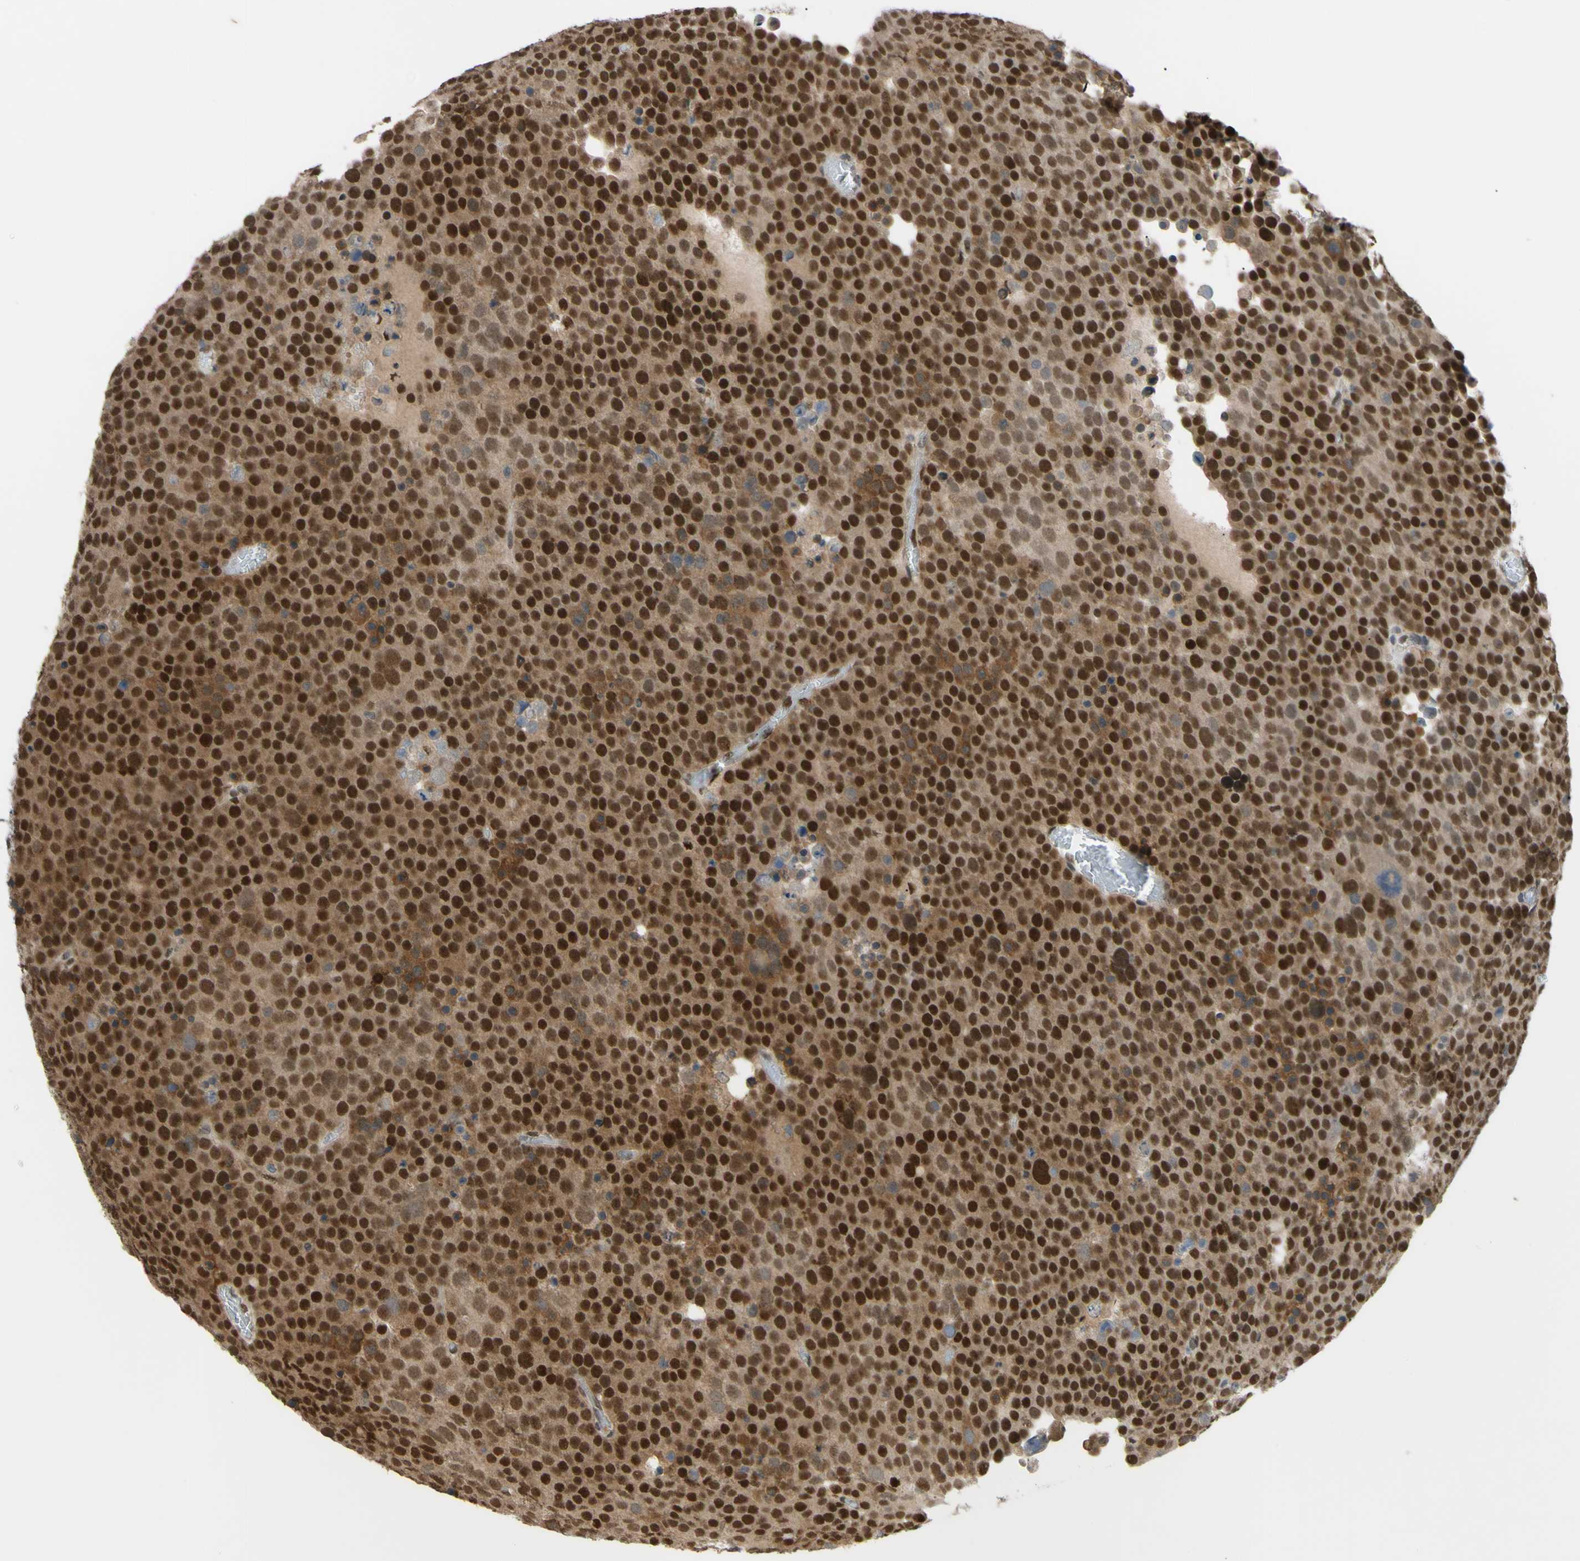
{"staining": {"intensity": "strong", "quantity": ">75%", "location": "cytoplasmic/membranous,nuclear"}, "tissue": "testis cancer", "cell_type": "Tumor cells", "image_type": "cancer", "snomed": [{"axis": "morphology", "description": "Seminoma, NOS"}, {"axis": "topography", "description": "Testis"}], "caption": "About >75% of tumor cells in human testis seminoma demonstrate strong cytoplasmic/membranous and nuclear protein staining as visualized by brown immunohistochemical staining.", "gene": "FKBP5", "patient": {"sex": "male", "age": 71}}